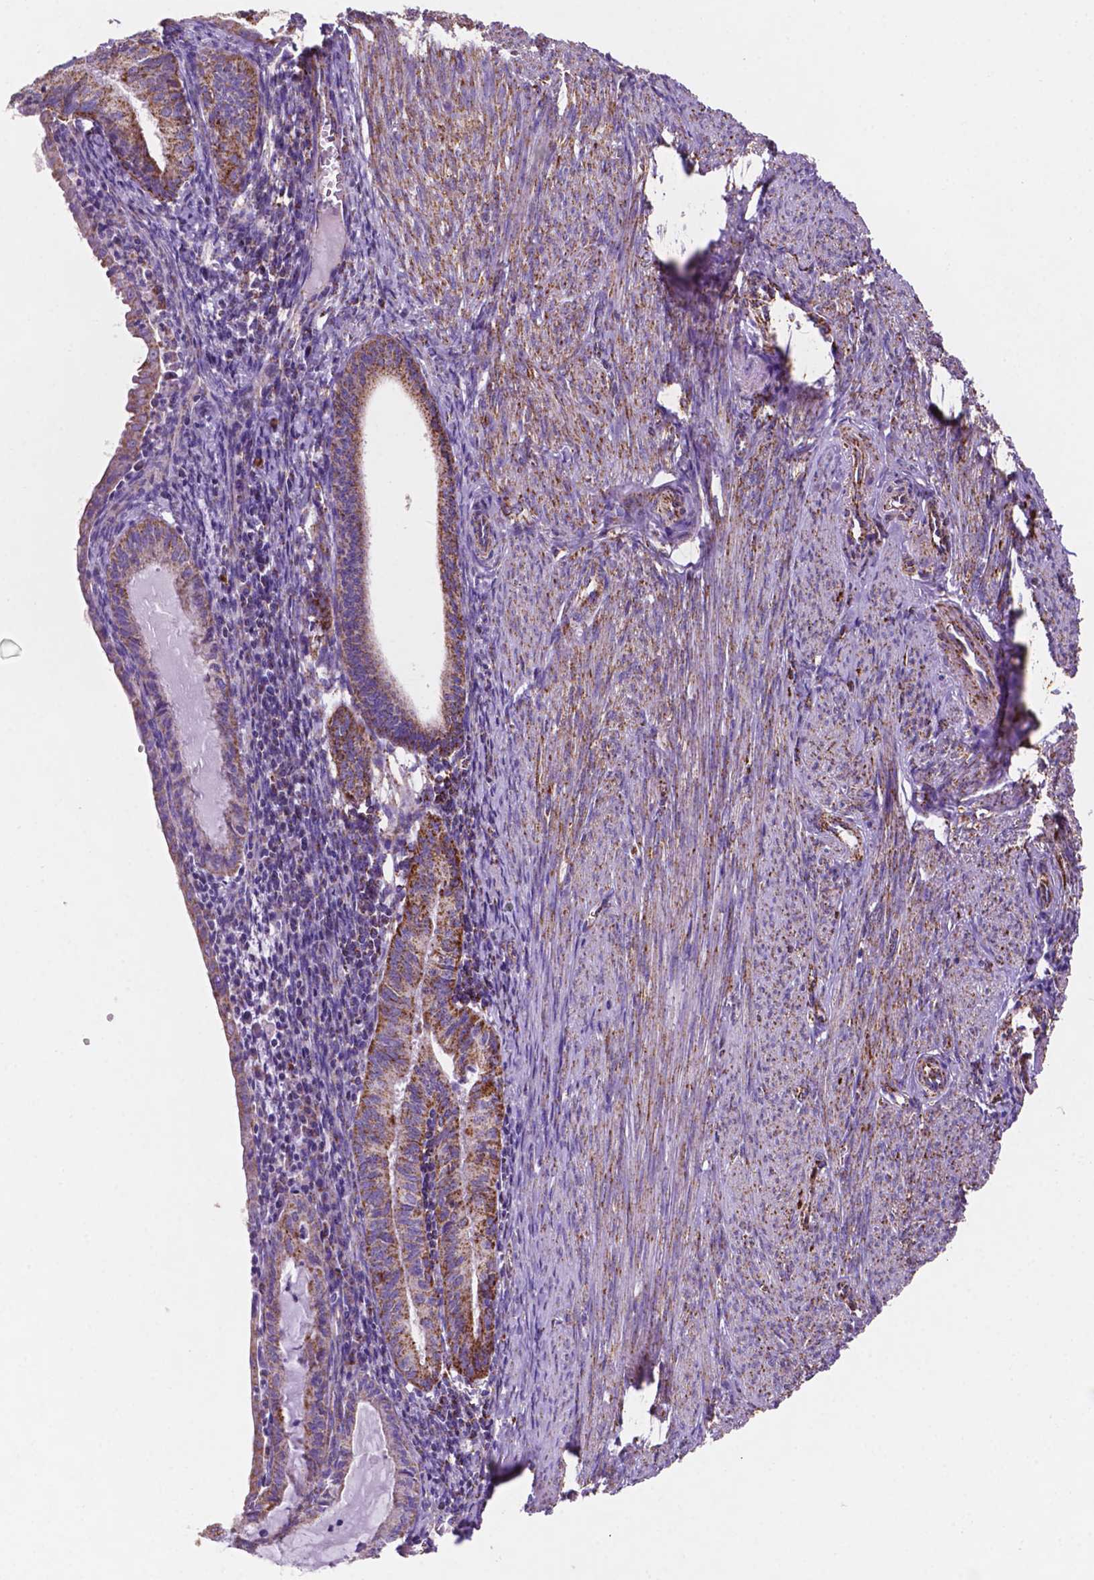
{"staining": {"intensity": "strong", "quantity": ">75%", "location": "cytoplasmic/membranous"}, "tissue": "endometrial cancer", "cell_type": "Tumor cells", "image_type": "cancer", "snomed": [{"axis": "morphology", "description": "Carcinoma, NOS"}, {"axis": "topography", "description": "Endometrium"}], "caption": "DAB (3,3'-diaminobenzidine) immunohistochemical staining of endometrial cancer displays strong cytoplasmic/membranous protein positivity in about >75% of tumor cells.", "gene": "HSPD1", "patient": {"sex": "female", "age": 62}}